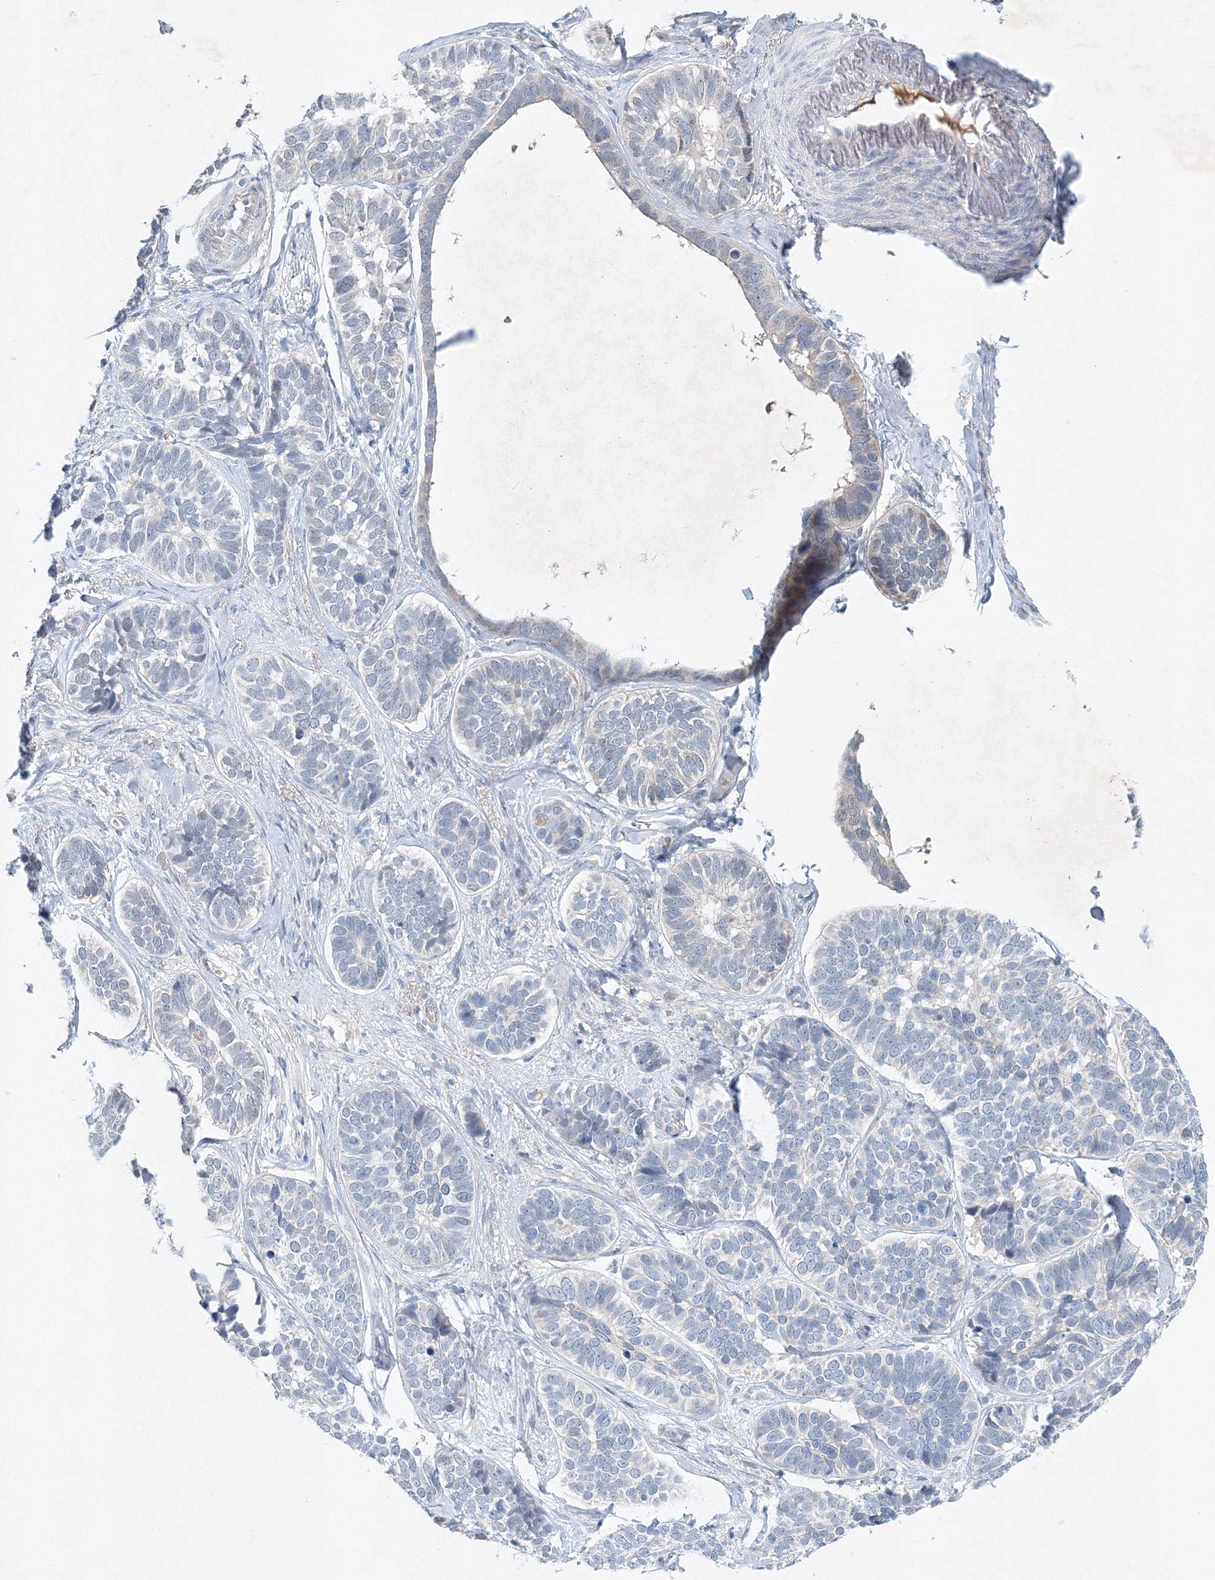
{"staining": {"intensity": "negative", "quantity": "none", "location": "none"}, "tissue": "skin cancer", "cell_type": "Tumor cells", "image_type": "cancer", "snomed": [{"axis": "morphology", "description": "Basal cell carcinoma"}, {"axis": "topography", "description": "Skin"}], "caption": "Tumor cells are negative for brown protein staining in basal cell carcinoma (skin).", "gene": "SH3BP5", "patient": {"sex": "male", "age": 62}}